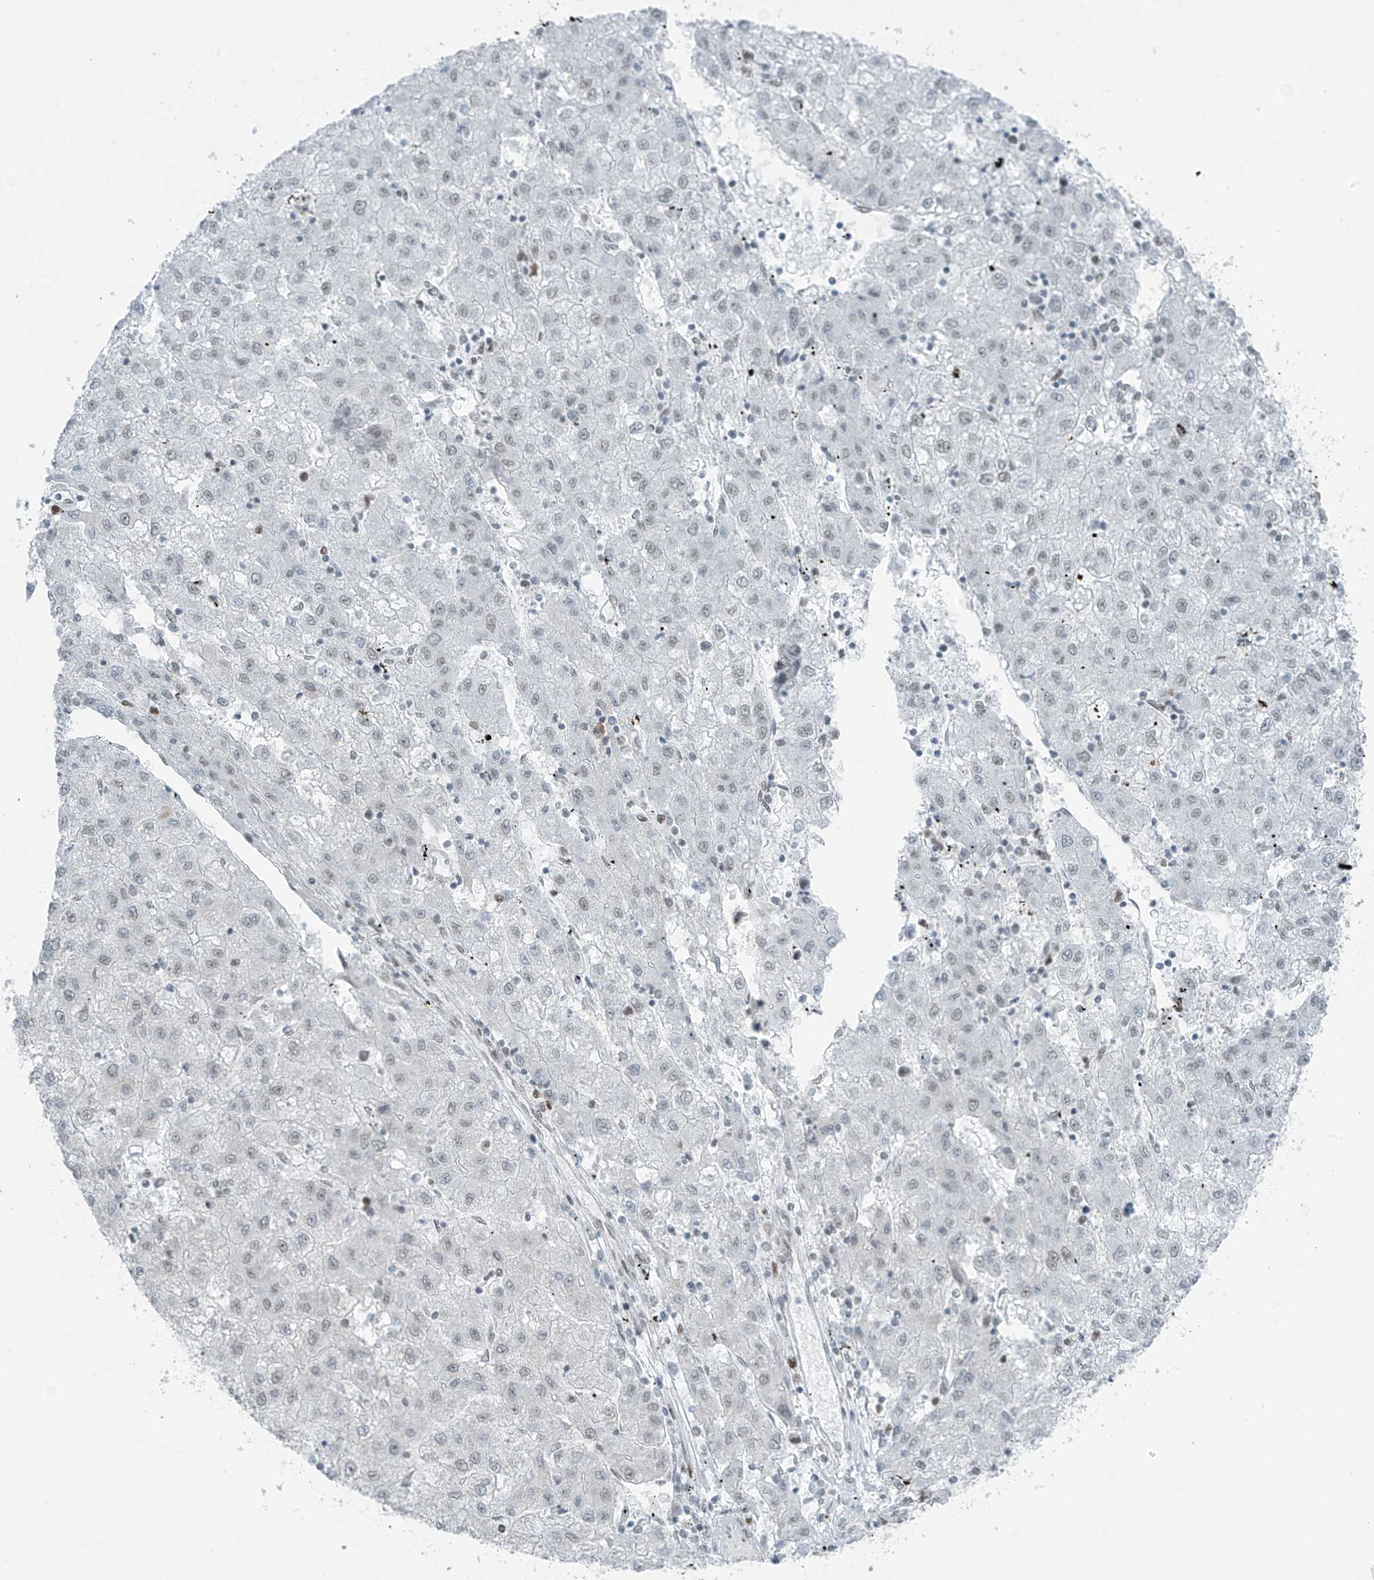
{"staining": {"intensity": "negative", "quantity": "none", "location": "none"}, "tissue": "liver cancer", "cell_type": "Tumor cells", "image_type": "cancer", "snomed": [{"axis": "morphology", "description": "Carcinoma, Hepatocellular, NOS"}, {"axis": "topography", "description": "Liver"}], "caption": "This is an immunohistochemistry image of liver cancer. There is no expression in tumor cells.", "gene": "WRNIP1", "patient": {"sex": "male", "age": 72}}